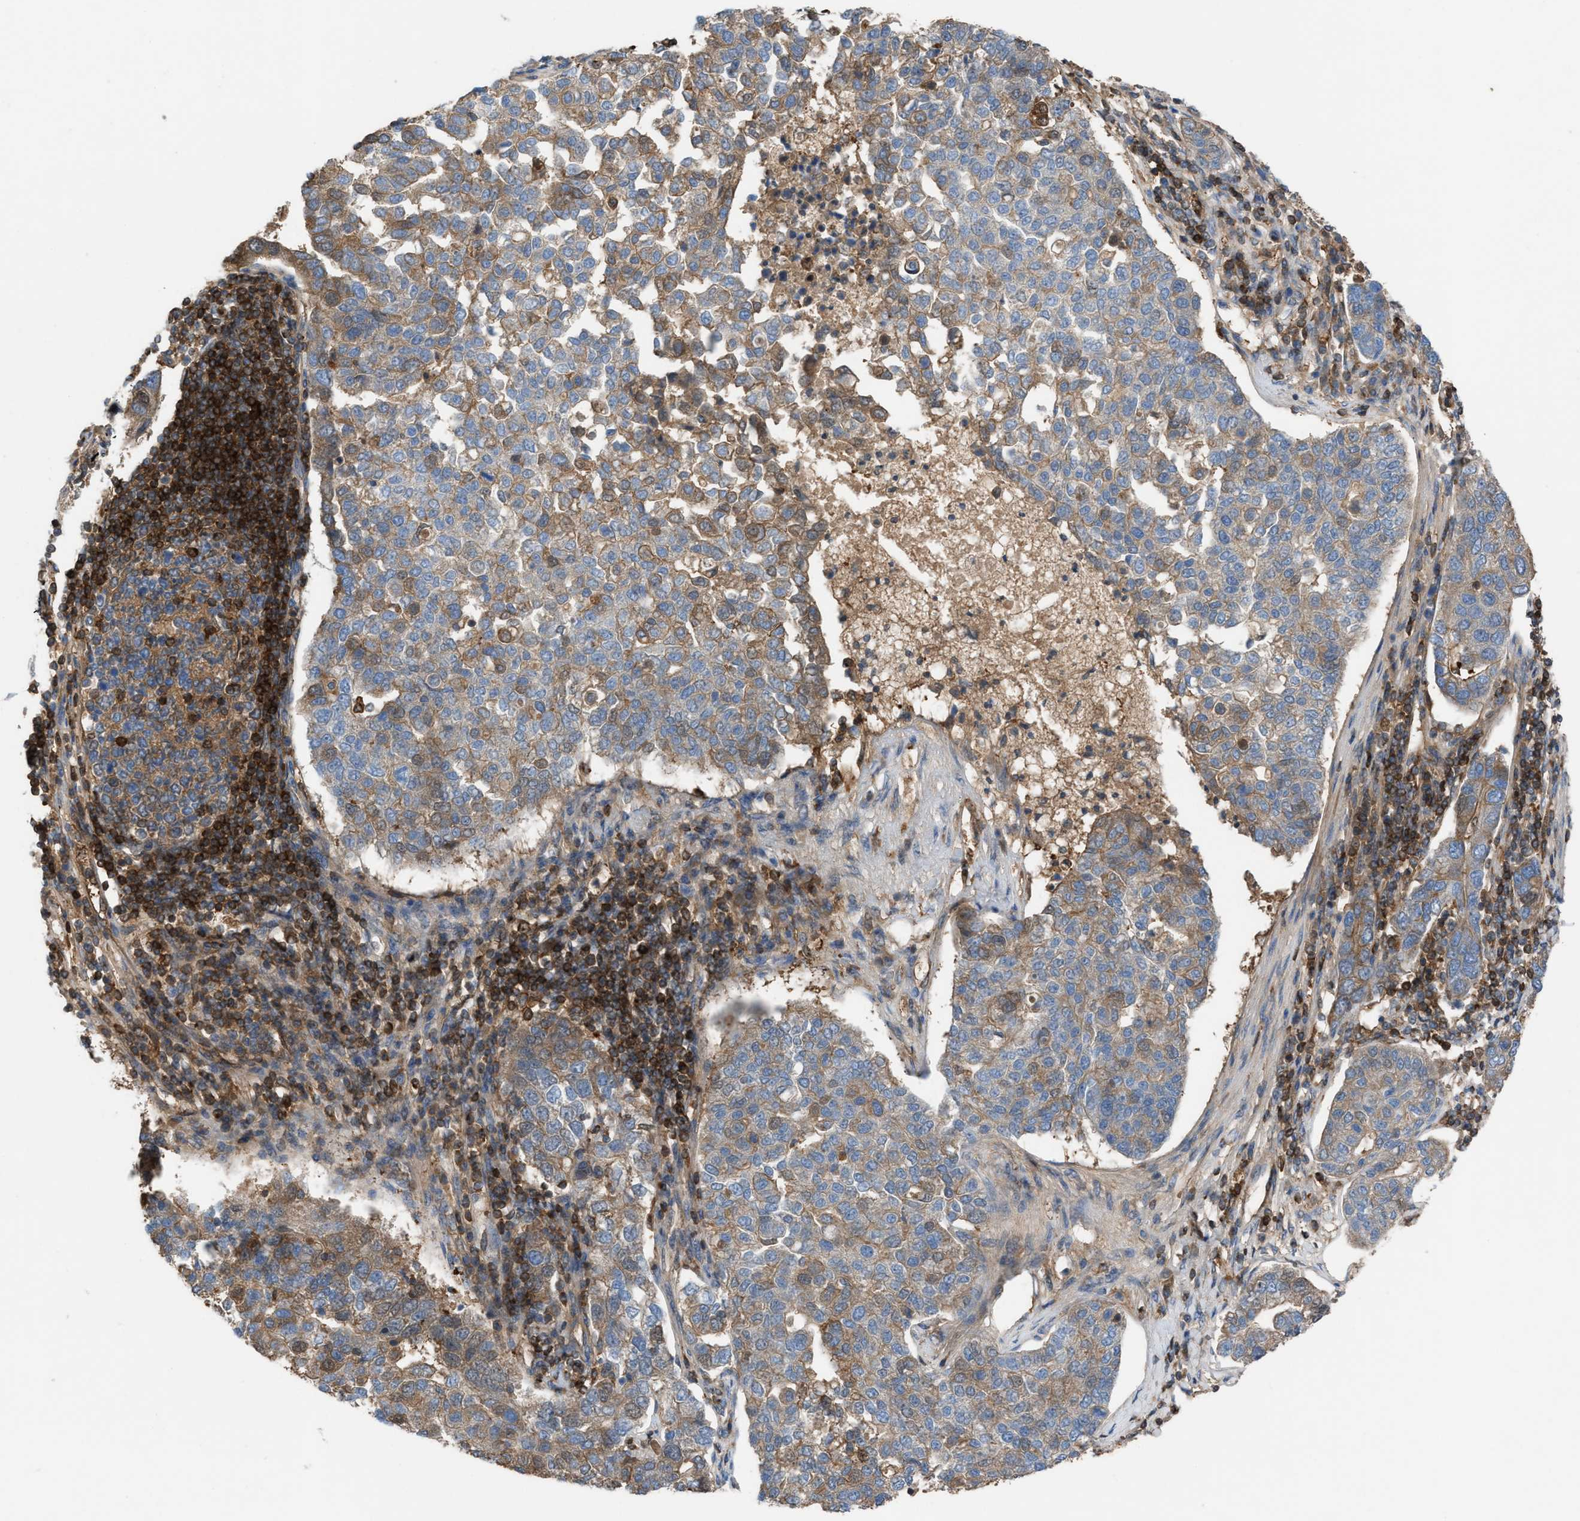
{"staining": {"intensity": "moderate", "quantity": "25%-75%", "location": "cytoplasmic/membranous"}, "tissue": "pancreatic cancer", "cell_type": "Tumor cells", "image_type": "cancer", "snomed": [{"axis": "morphology", "description": "Adenocarcinoma, NOS"}, {"axis": "topography", "description": "Pancreas"}], "caption": "The immunohistochemical stain shows moderate cytoplasmic/membranous expression in tumor cells of adenocarcinoma (pancreatic) tissue.", "gene": "TPK1", "patient": {"sex": "female", "age": 61}}